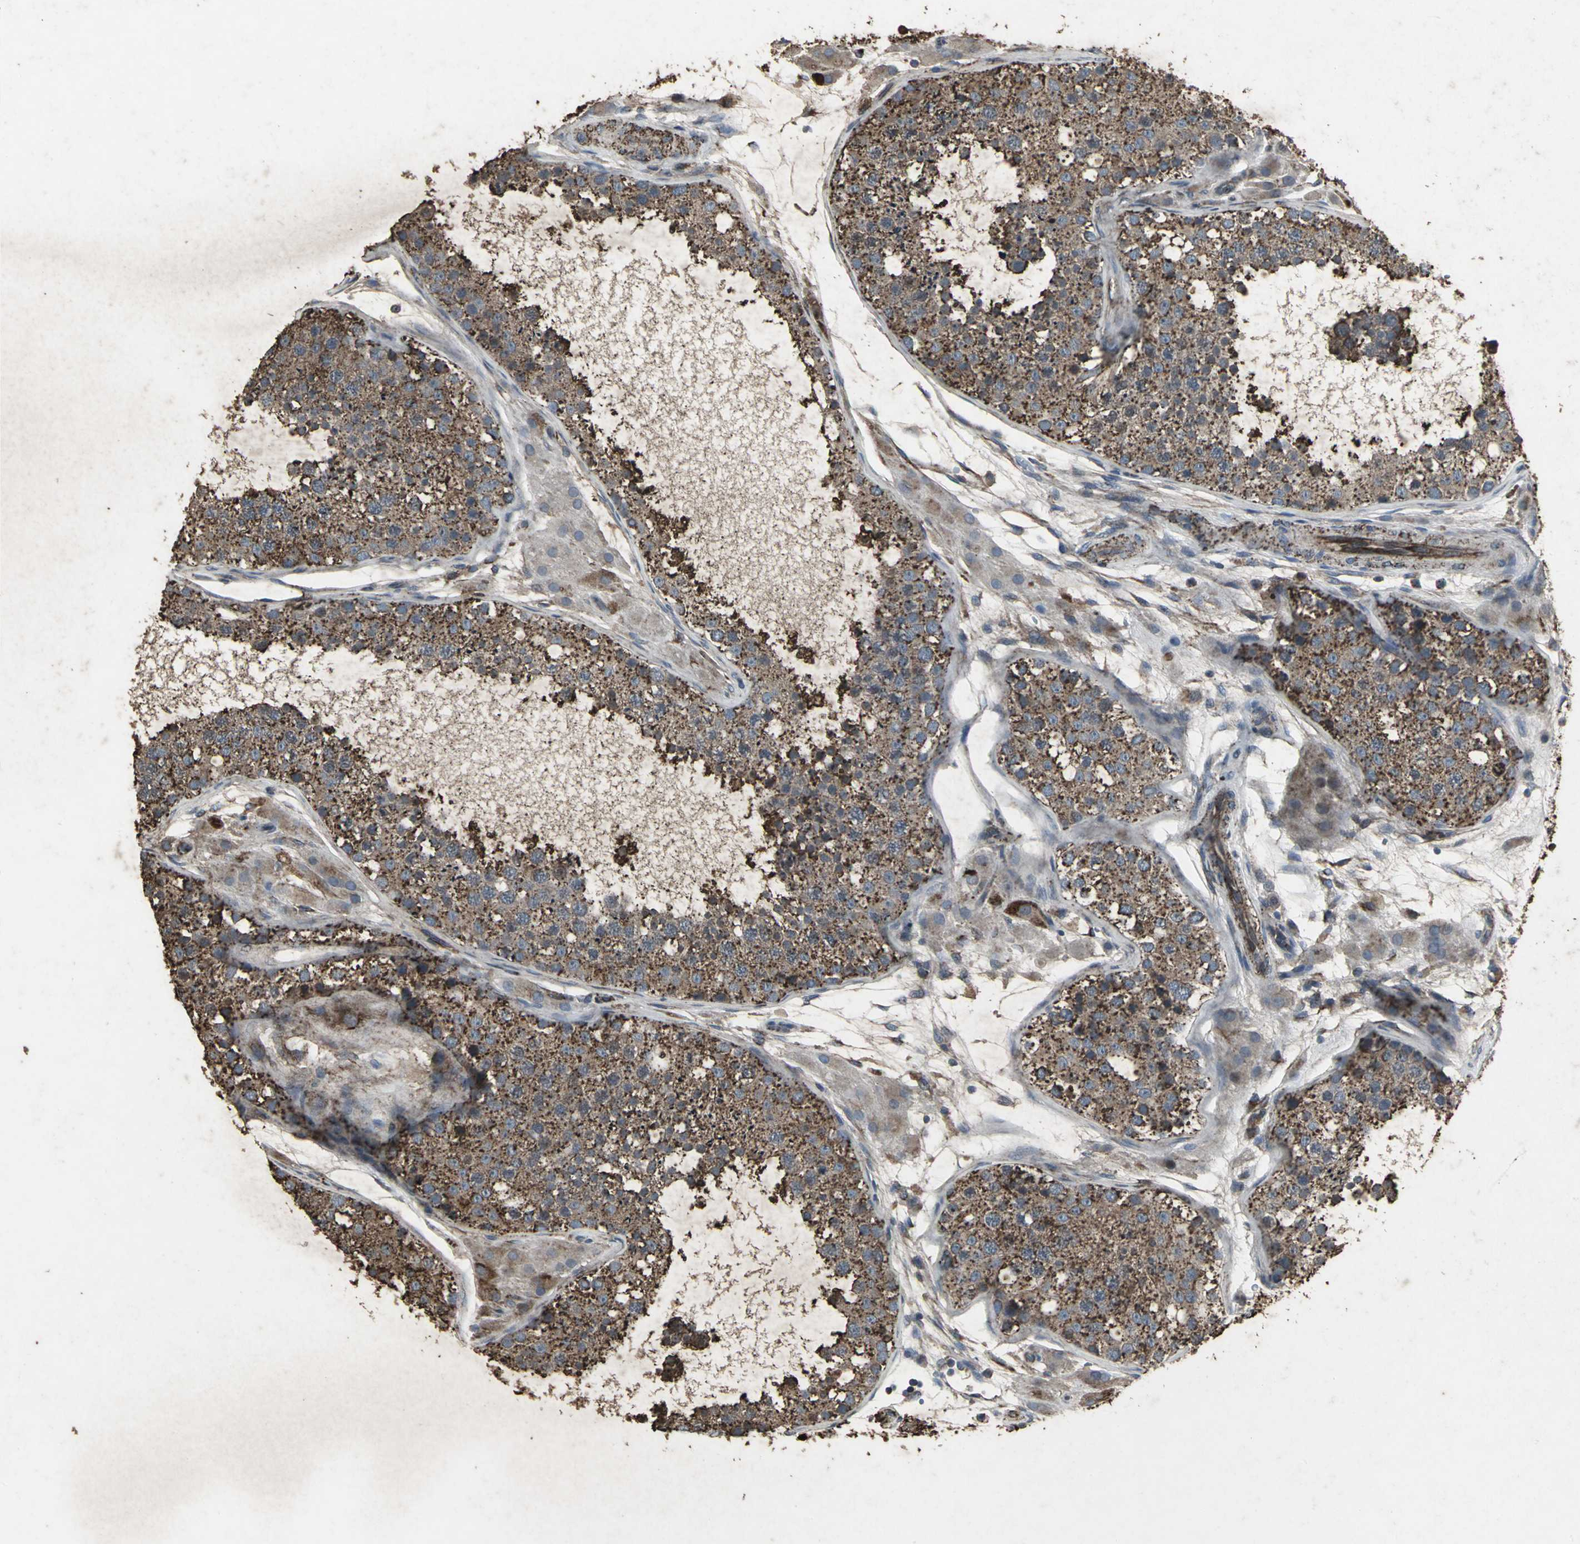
{"staining": {"intensity": "strong", "quantity": ">75%", "location": "cytoplasmic/membranous"}, "tissue": "testis", "cell_type": "Cells in seminiferous ducts", "image_type": "normal", "snomed": [{"axis": "morphology", "description": "Normal tissue, NOS"}, {"axis": "topography", "description": "Testis"}], "caption": "A micrograph of human testis stained for a protein exhibits strong cytoplasmic/membranous brown staining in cells in seminiferous ducts. The protein of interest is stained brown, and the nuclei are stained in blue (DAB IHC with brightfield microscopy, high magnification).", "gene": "CCR9", "patient": {"sex": "male", "age": 26}}